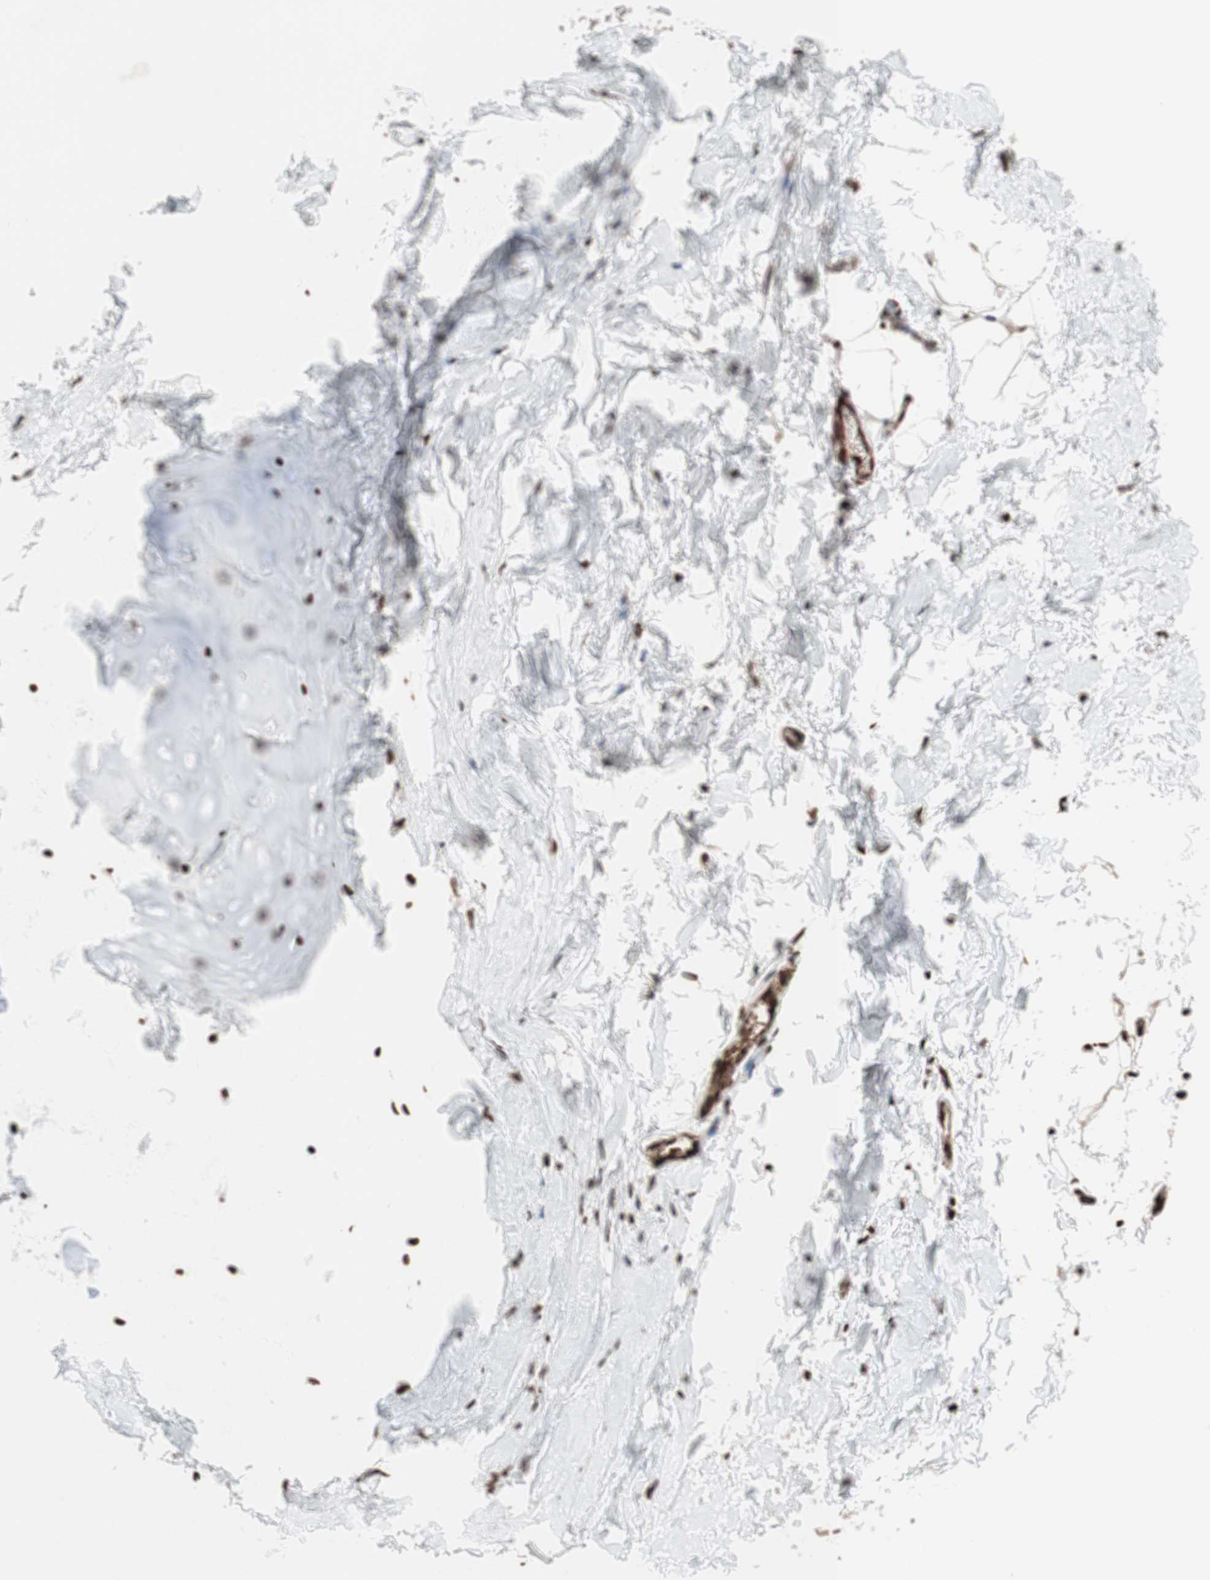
{"staining": {"intensity": "moderate", "quantity": ">75%", "location": "nuclear"}, "tissue": "adipose tissue", "cell_type": "Adipocytes", "image_type": "normal", "snomed": [{"axis": "morphology", "description": "Normal tissue, NOS"}, {"axis": "topography", "description": "Bronchus"}], "caption": "Adipocytes exhibit medium levels of moderate nuclear expression in about >75% of cells in unremarkable adipose tissue.", "gene": "NCAPD2", "patient": {"sex": "female", "age": 73}}